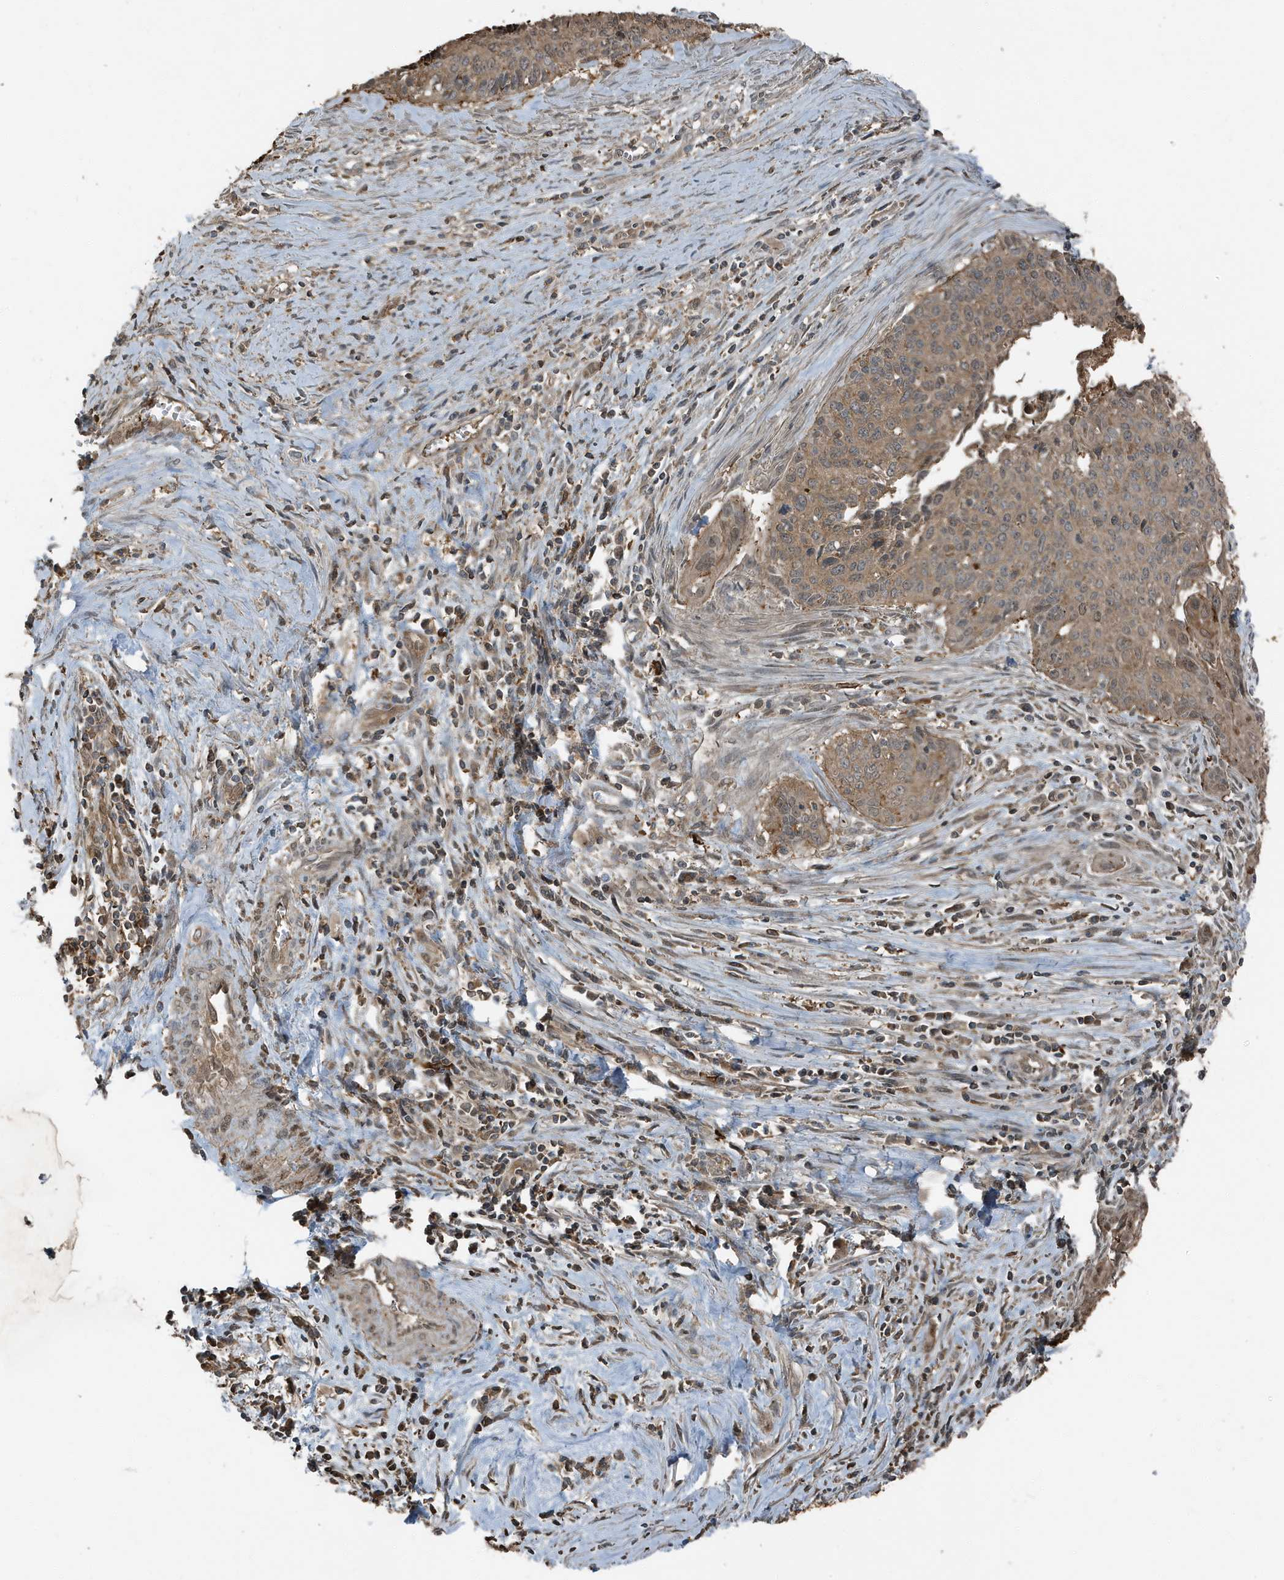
{"staining": {"intensity": "moderate", "quantity": ">75%", "location": "cytoplasmic/membranous"}, "tissue": "cervical cancer", "cell_type": "Tumor cells", "image_type": "cancer", "snomed": [{"axis": "morphology", "description": "Squamous cell carcinoma, NOS"}, {"axis": "topography", "description": "Cervix"}], "caption": "The micrograph exhibits staining of cervical cancer, revealing moderate cytoplasmic/membranous protein expression (brown color) within tumor cells.", "gene": "AZI2", "patient": {"sex": "female", "age": 55}}